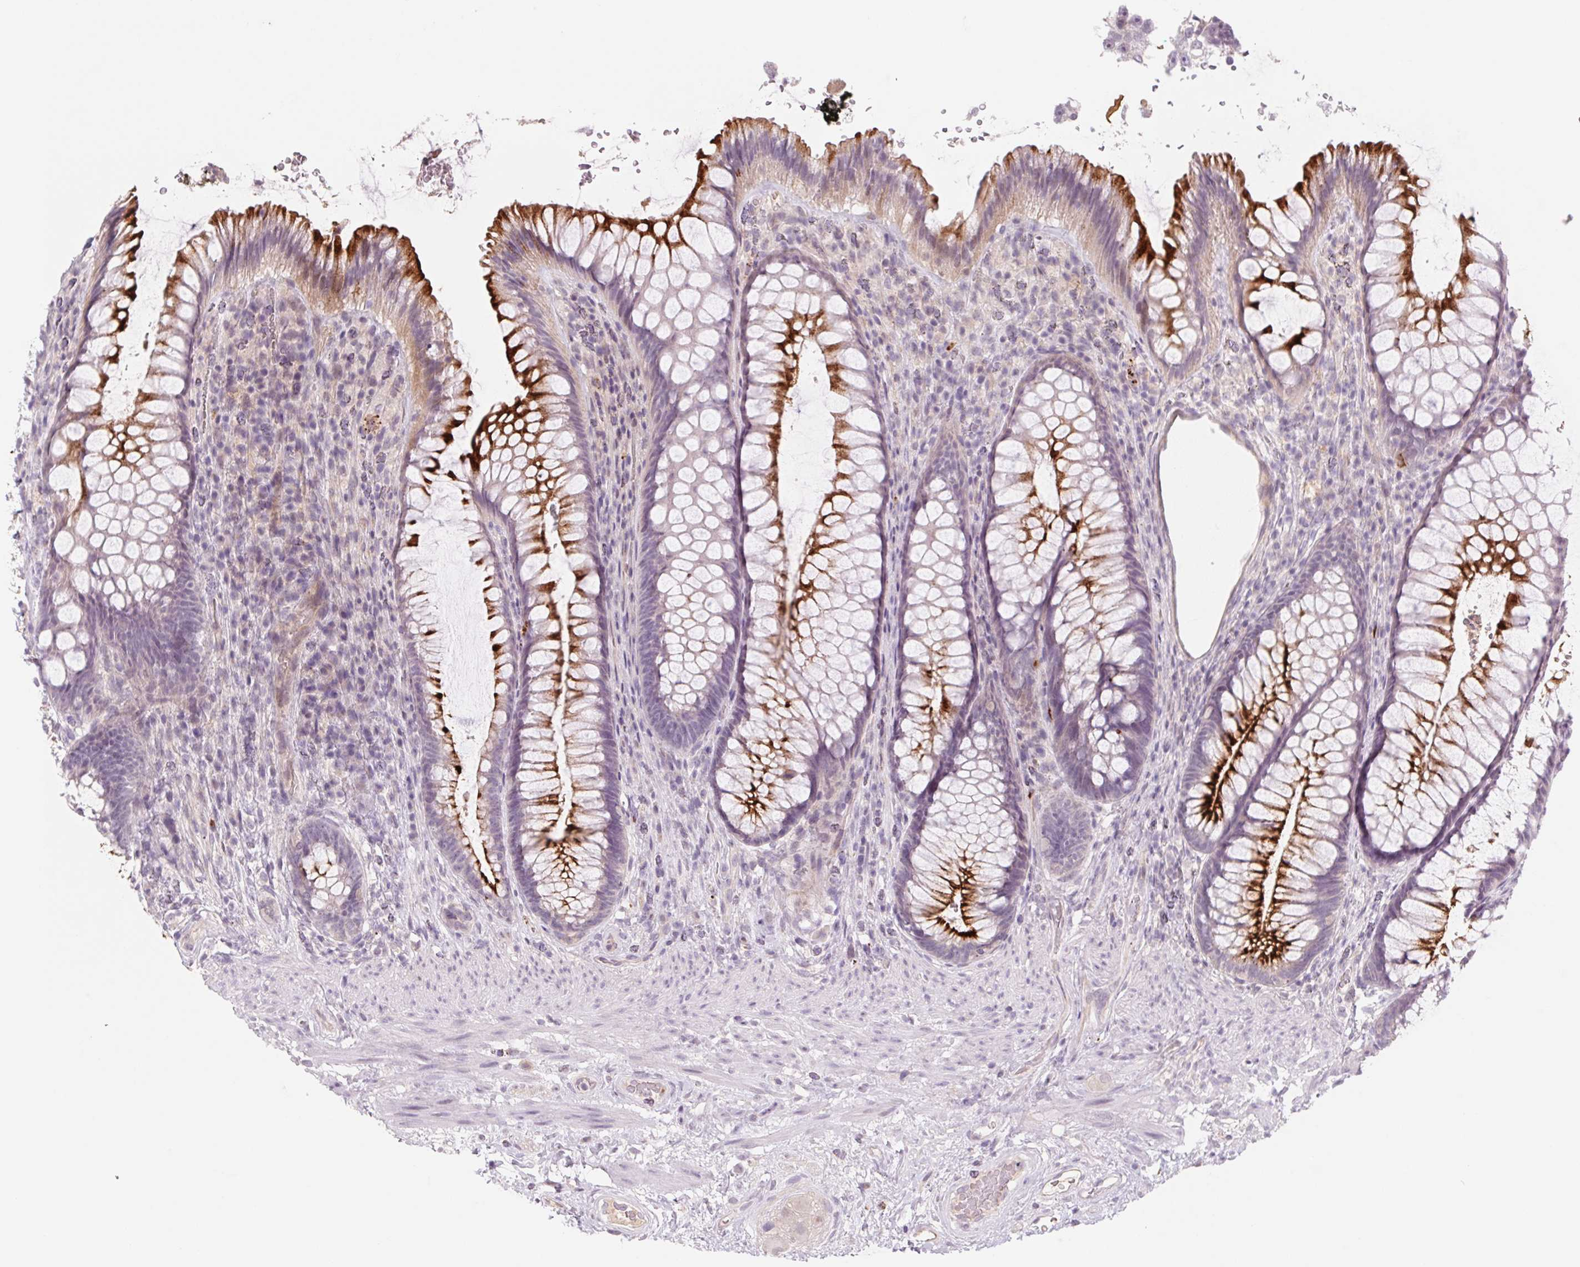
{"staining": {"intensity": "strong", "quantity": "25%-75%", "location": "cytoplasmic/membranous"}, "tissue": "rectum", "cell_type": "Glandular cells", "image_type": "normal", "snomed": [{"axis": "morphology", "description": "Normal tissue, NOS"}, {"axis": "topography", "description": "Smooth muscle"}, {"axis": "topography", "description": "Rectum"}], "caption": "Immunohistochemistry (IHC) micrograph of unremarkable rectum: human rectum stained using immunohistochemistry displays high levels of strong protein expression localized specifically in the cytoplasmic/membranous of glandular cells, appearing as a cytoplasmic/membranous brown color.", "gene": "KRT1", "patient": {"sex": "male", "age": 53}}